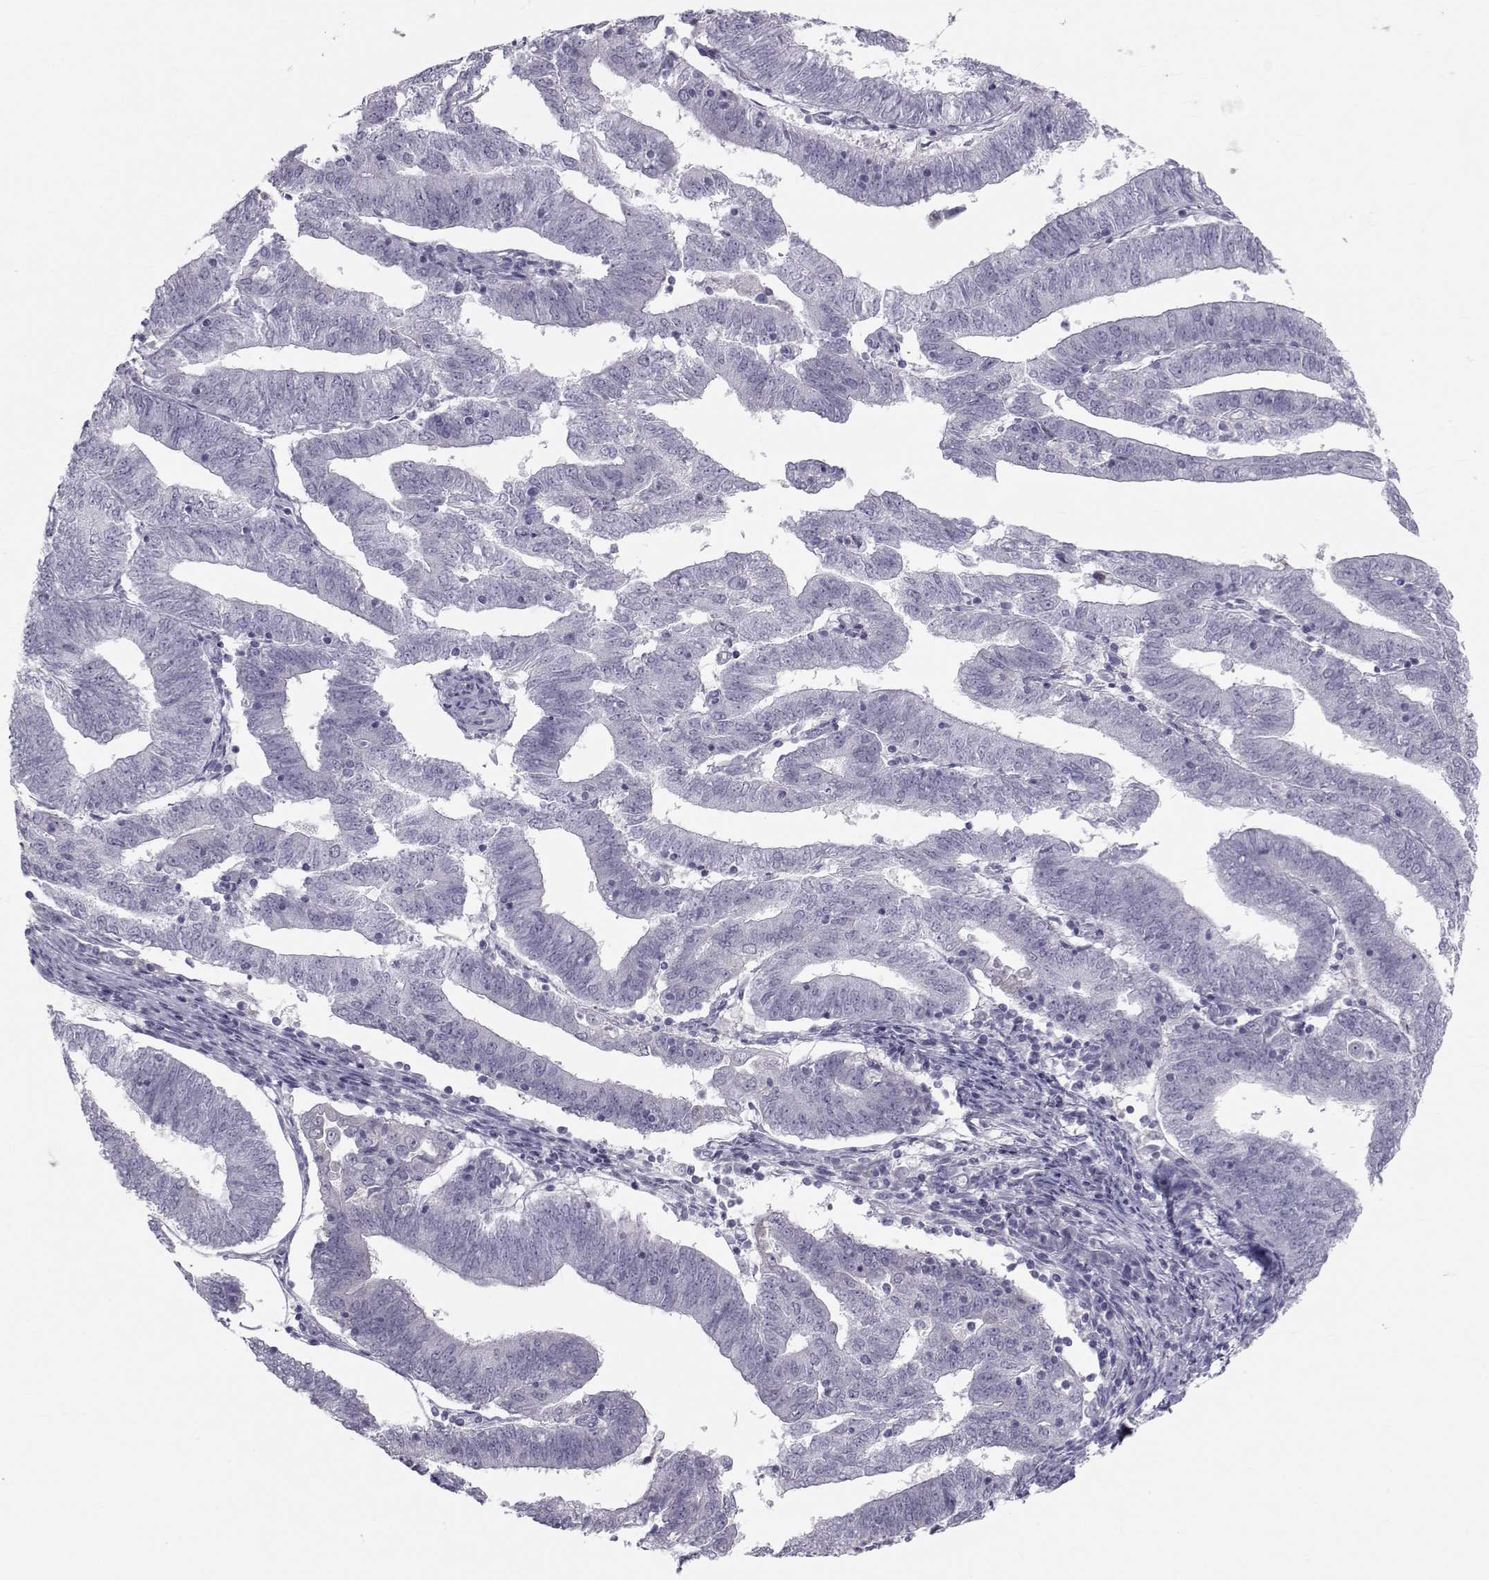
{"staining": {"intensity": "negative", "quantity": "none", "location": "none"}, "tissue": "endometrial cancer", "cell_type": "Tumor cells", "image_type": "cancer", "snomed": [{"axis": "morphology", "description": "Adenocarcinoma, NOS"}, {"axis": "topography", "description": "Endometrium"}], "caption": "Endometrial cancer (adenocarcinoma) stained for a protein using immunohistochemistry reveals no expression tumor cells.", "gene": "GARIN3", "patient": {"sex": "female", "age": 82}}